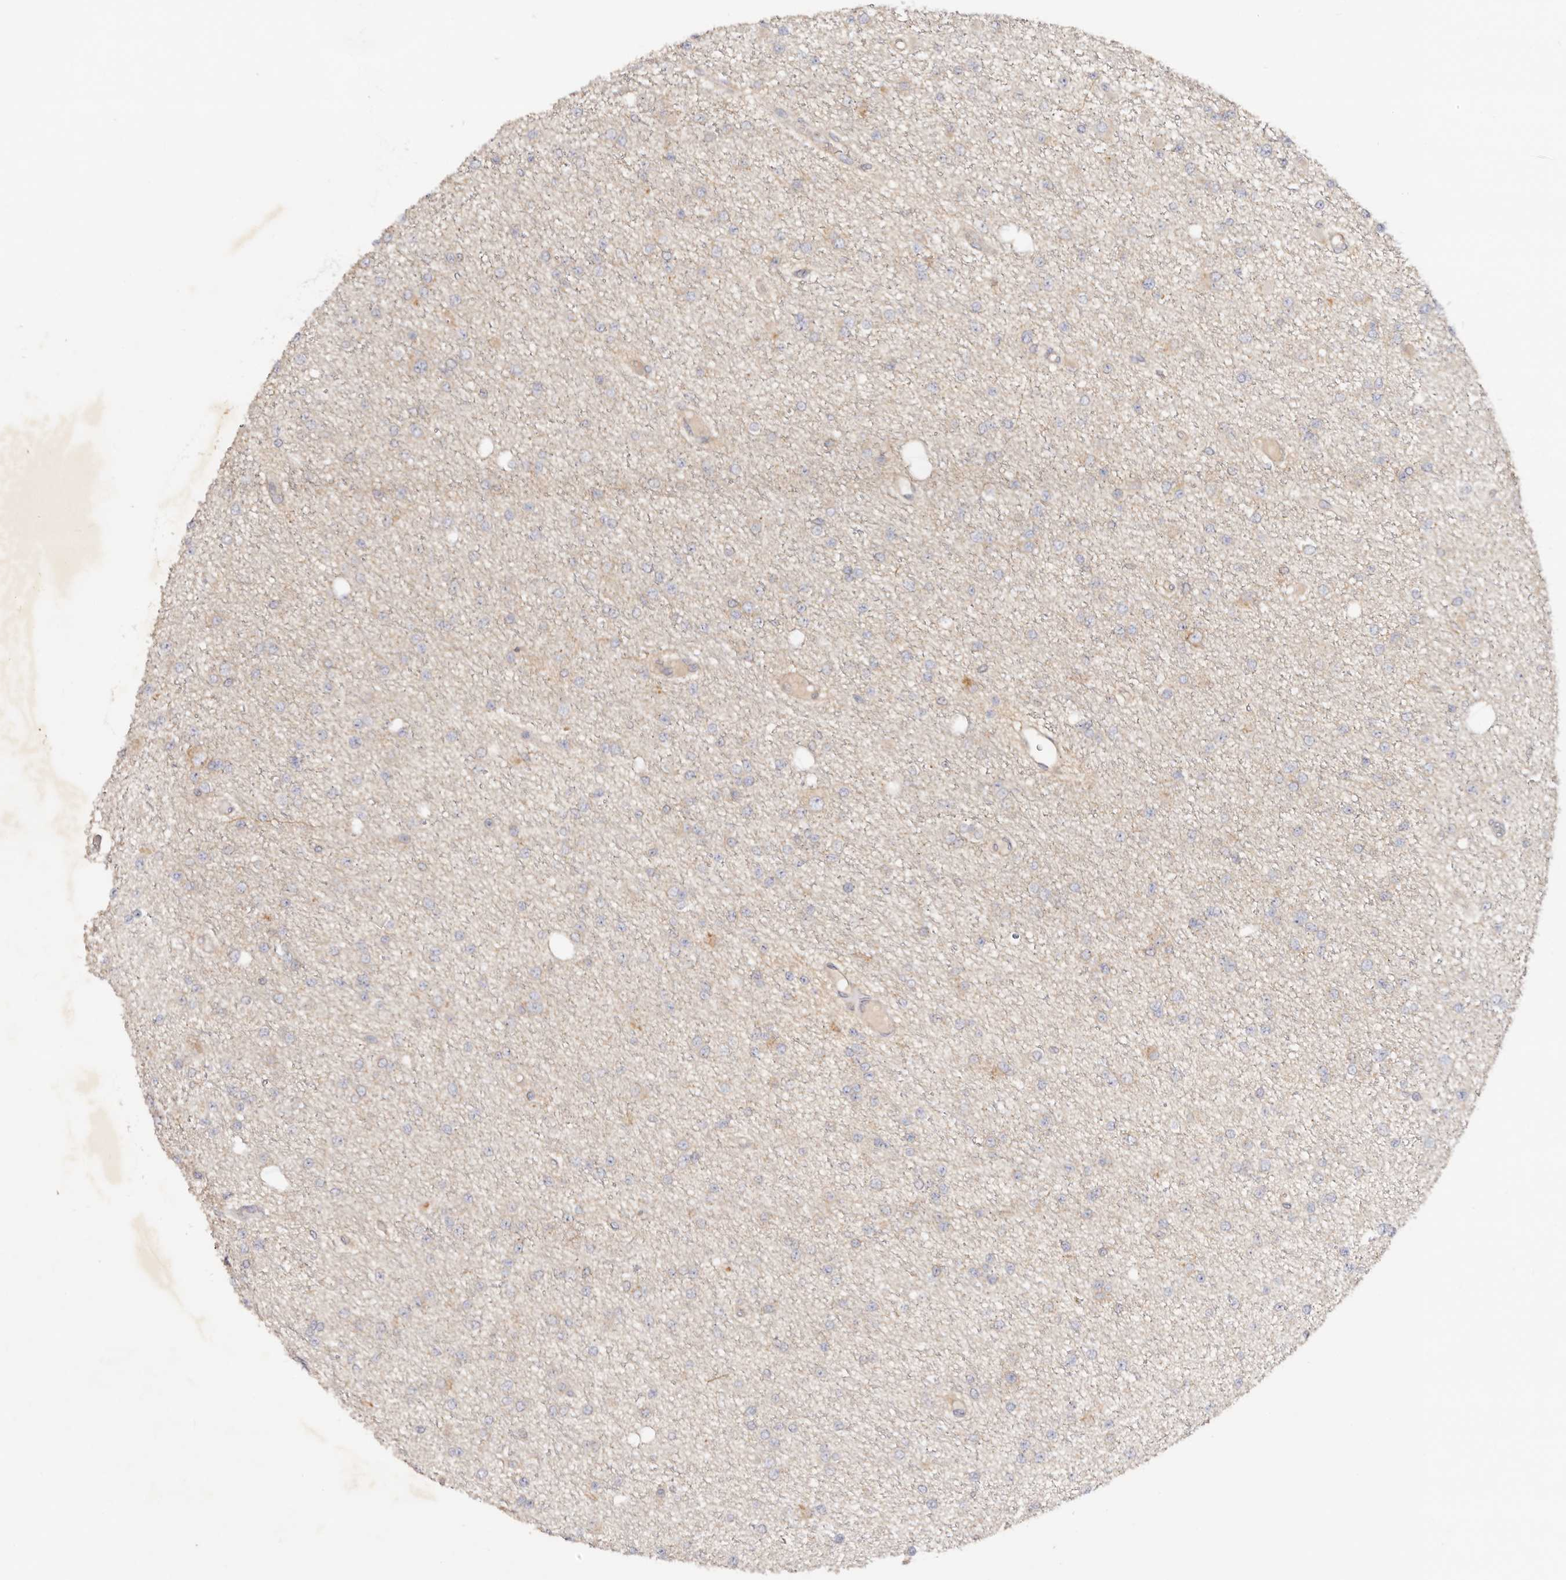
{"staining": {"intensity": "negative", "quantity": "none", "location": "none"}, "tissue": "glioma", "cell_type": "Tumor cells", "image_type": "cancer", "snomed": [{"axis": "morphology", "description": "Glioma, malignant, Low grade"}, {"axis": "topography", "description": "Brain"}], "caption": "Glioma stained for a protein using immunohistochemistry (IHC) demonstrates no positivity tumor cells.", "gene": "GNA13", "patient": {"sex": "female", "age": 22}}